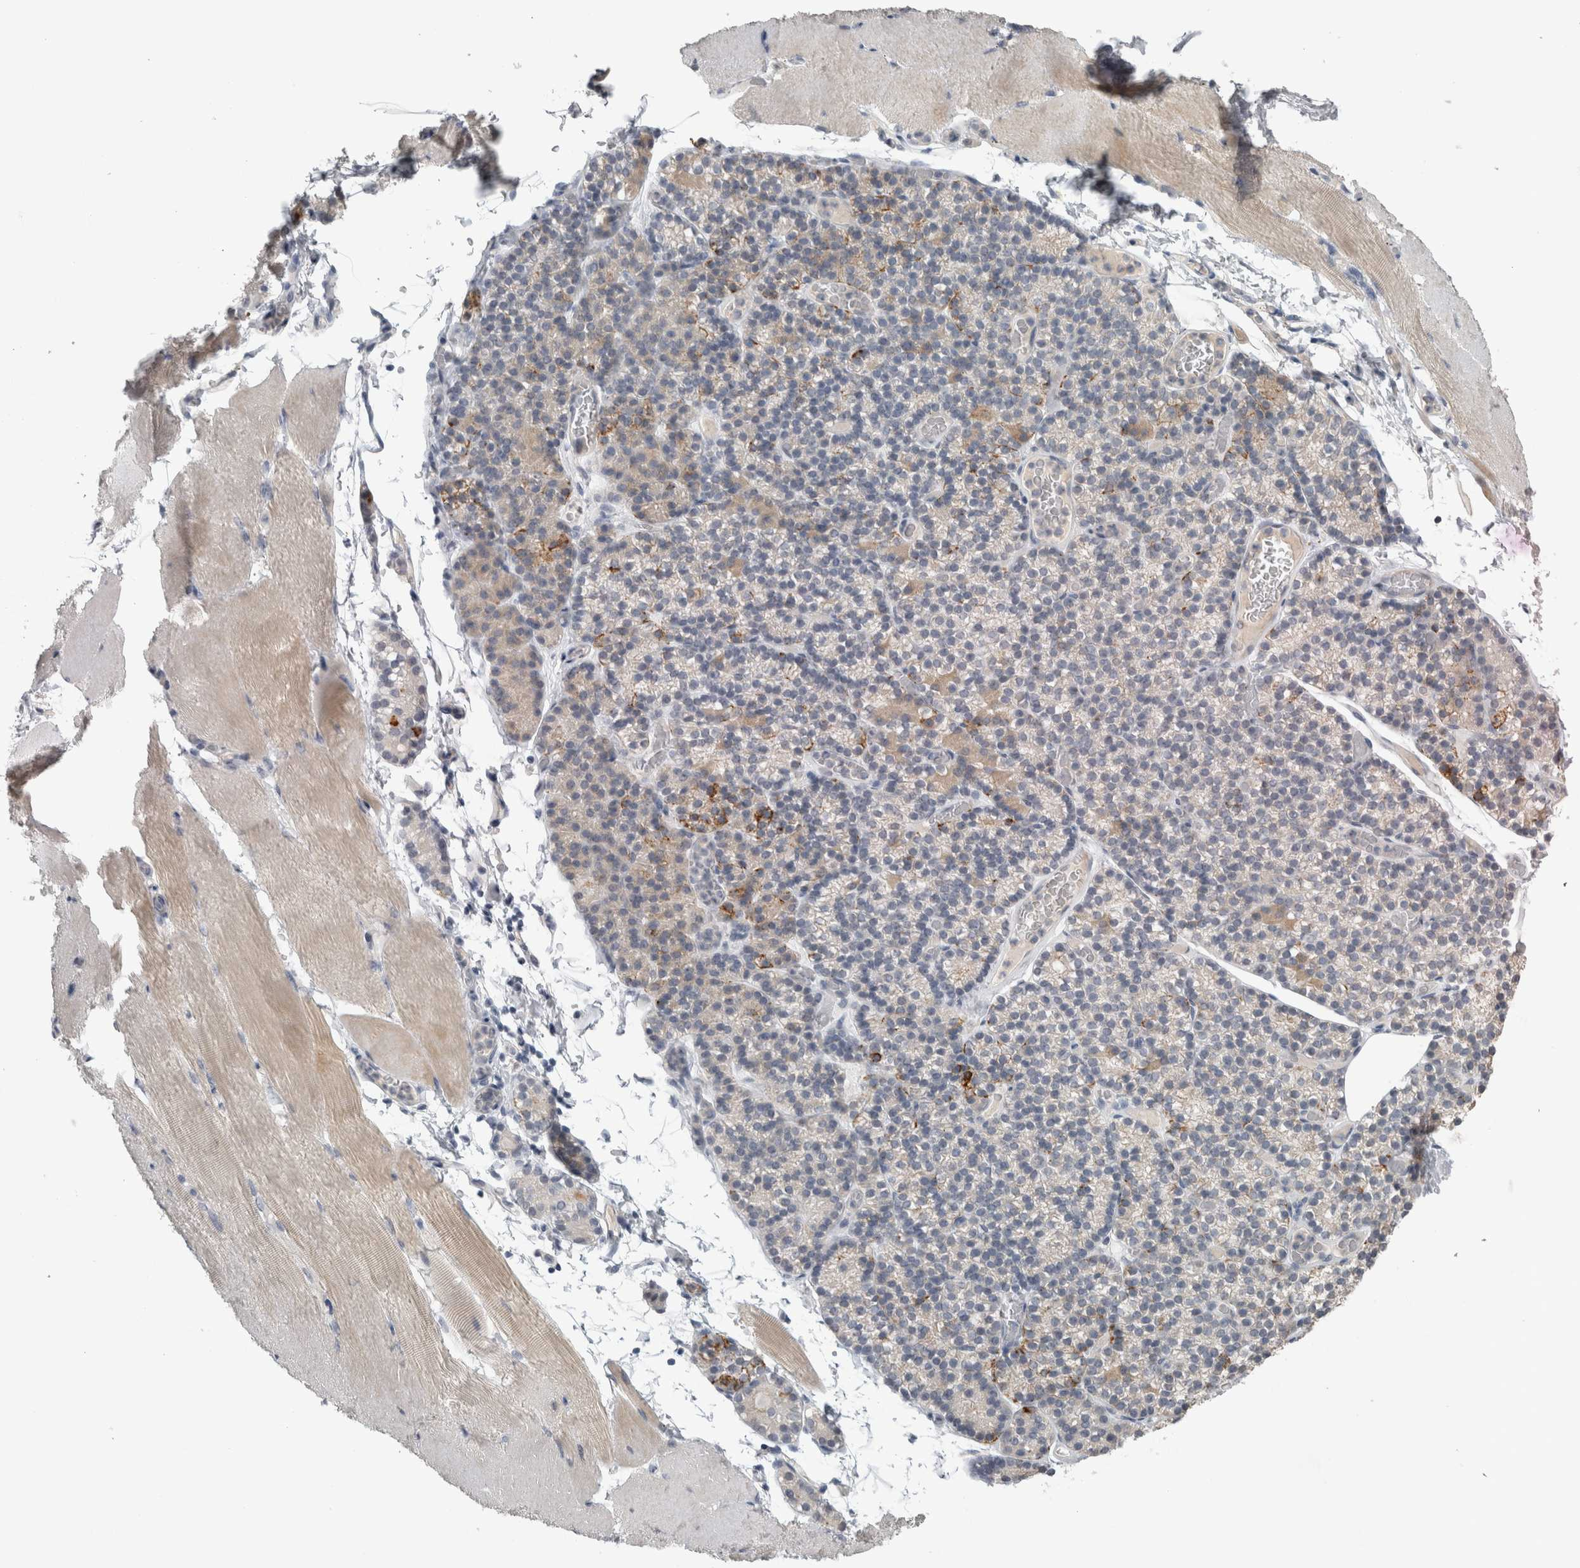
{"staining": {"intensity": "weak", "quantity": "25%-75%", "location": "cytoplasmic/membranous"}, "tissue": "skeletal muscle", "cell_type": "Myocytes", "image_type": "normal", "snomed": [{"axis": "morphology", "description": "Normal tissue, NOS"}, {"axis": "topography", "description": "Skeletal muscle"}, {"axis": "topography", "description": "Parathyroid gland"}], "caption": "Myocytes reveal low levels of weak cytoplasmic/membranous staining in approximately 25%-75% of cells in normal skeletal muscle.", "gene": "ADAM2", "patient": {"sex": "female", "age": 37}}